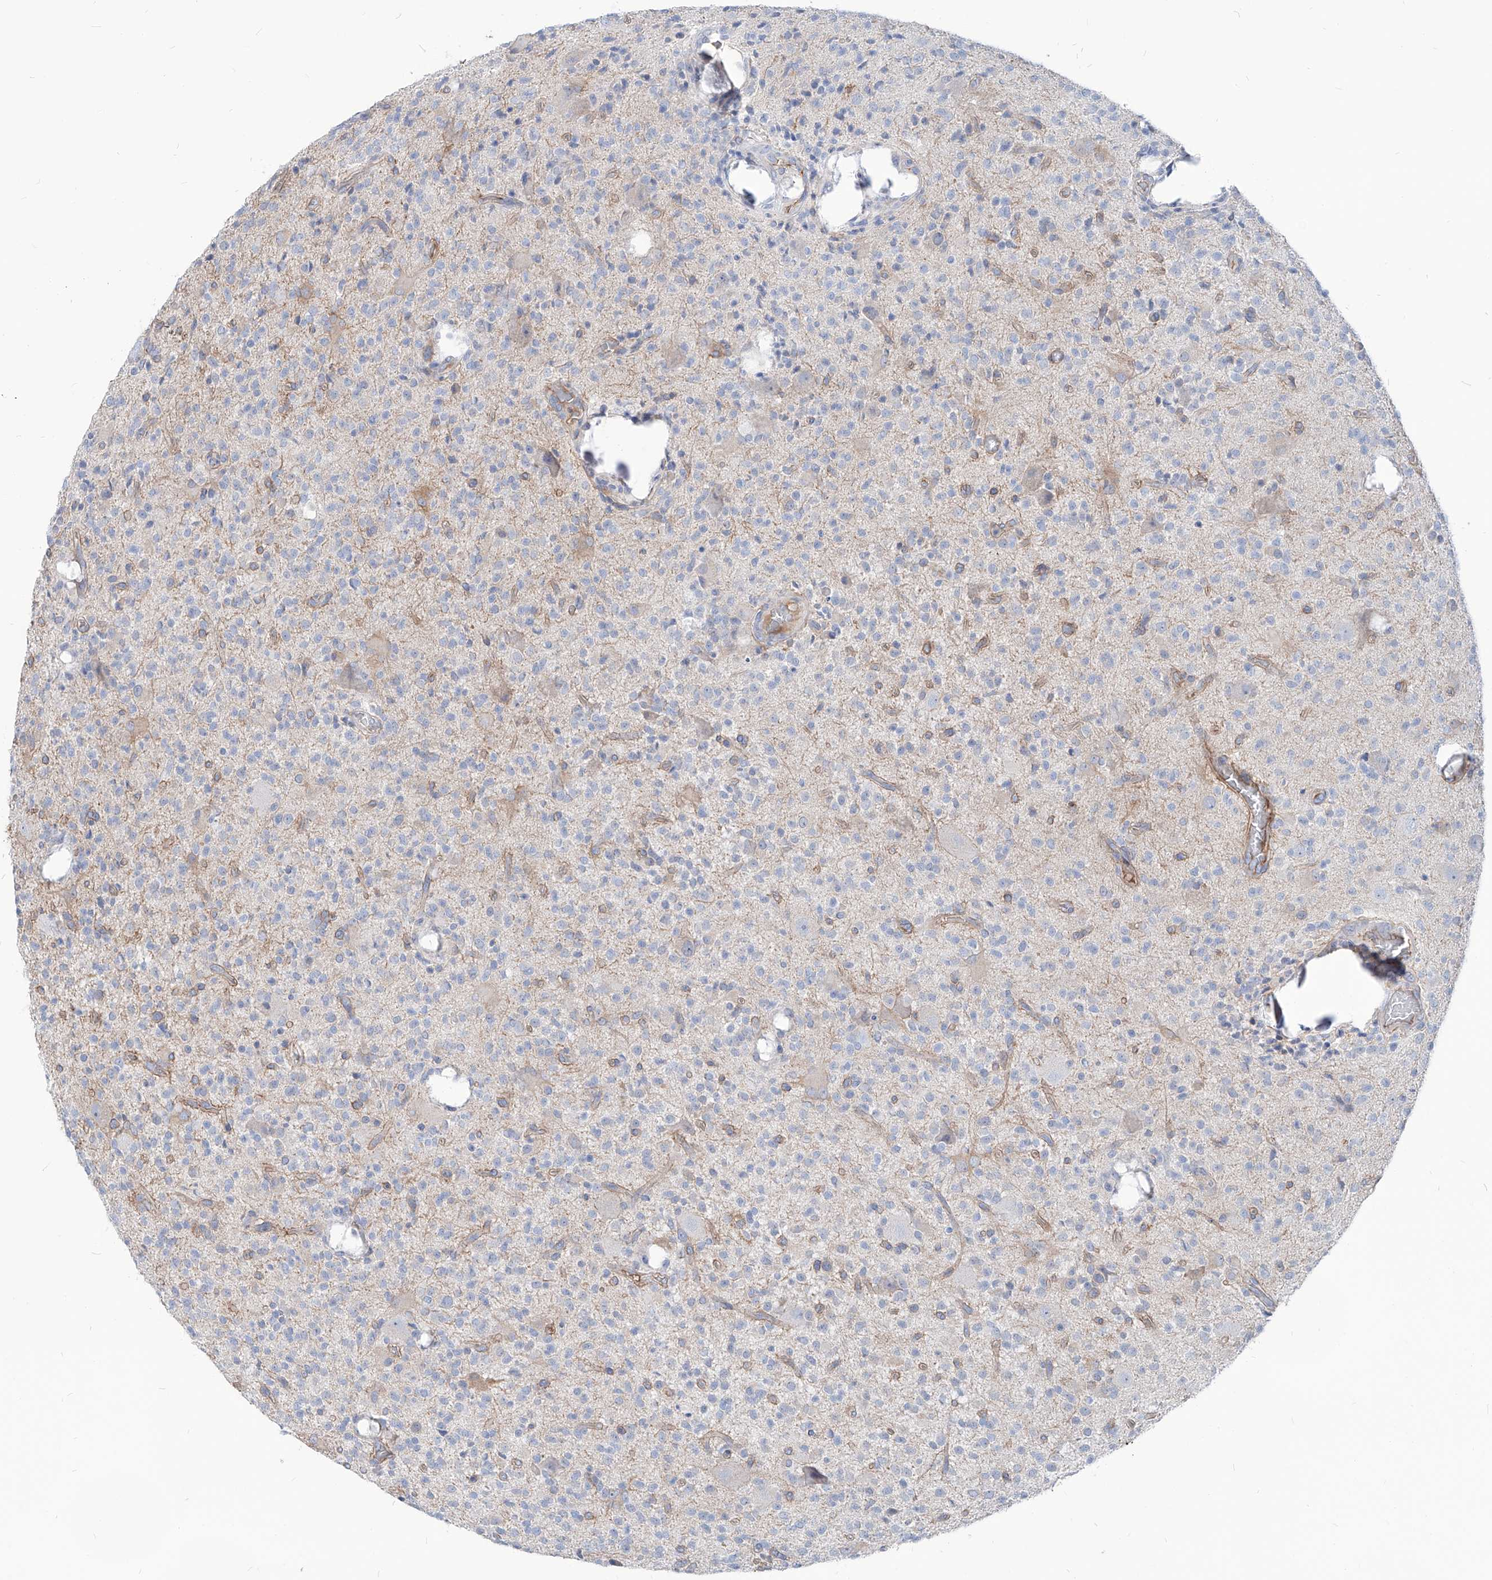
{"staining": {"intensity": "negative", "quantity": "none", "location": "none"}, "tissue": "glioma", "cell_type": "Tumor cells", "image_type": "cancer", "snomed": [{"axis": "morphology", "description": "Glioma, malignant, High grade"}, {"axis": "topography", "description": "Brain"}], "caption": "Glioma was stained to show a protein in brown. There is no significant positivity in tumor cells. The staining is performed using DAB (3,3'-diaminobenzidine) brown chromogen with nuclei counter-stained in using hematoxylin.", "gene": "AKAP10", "patient": {"sex": "male", "age": 34}}